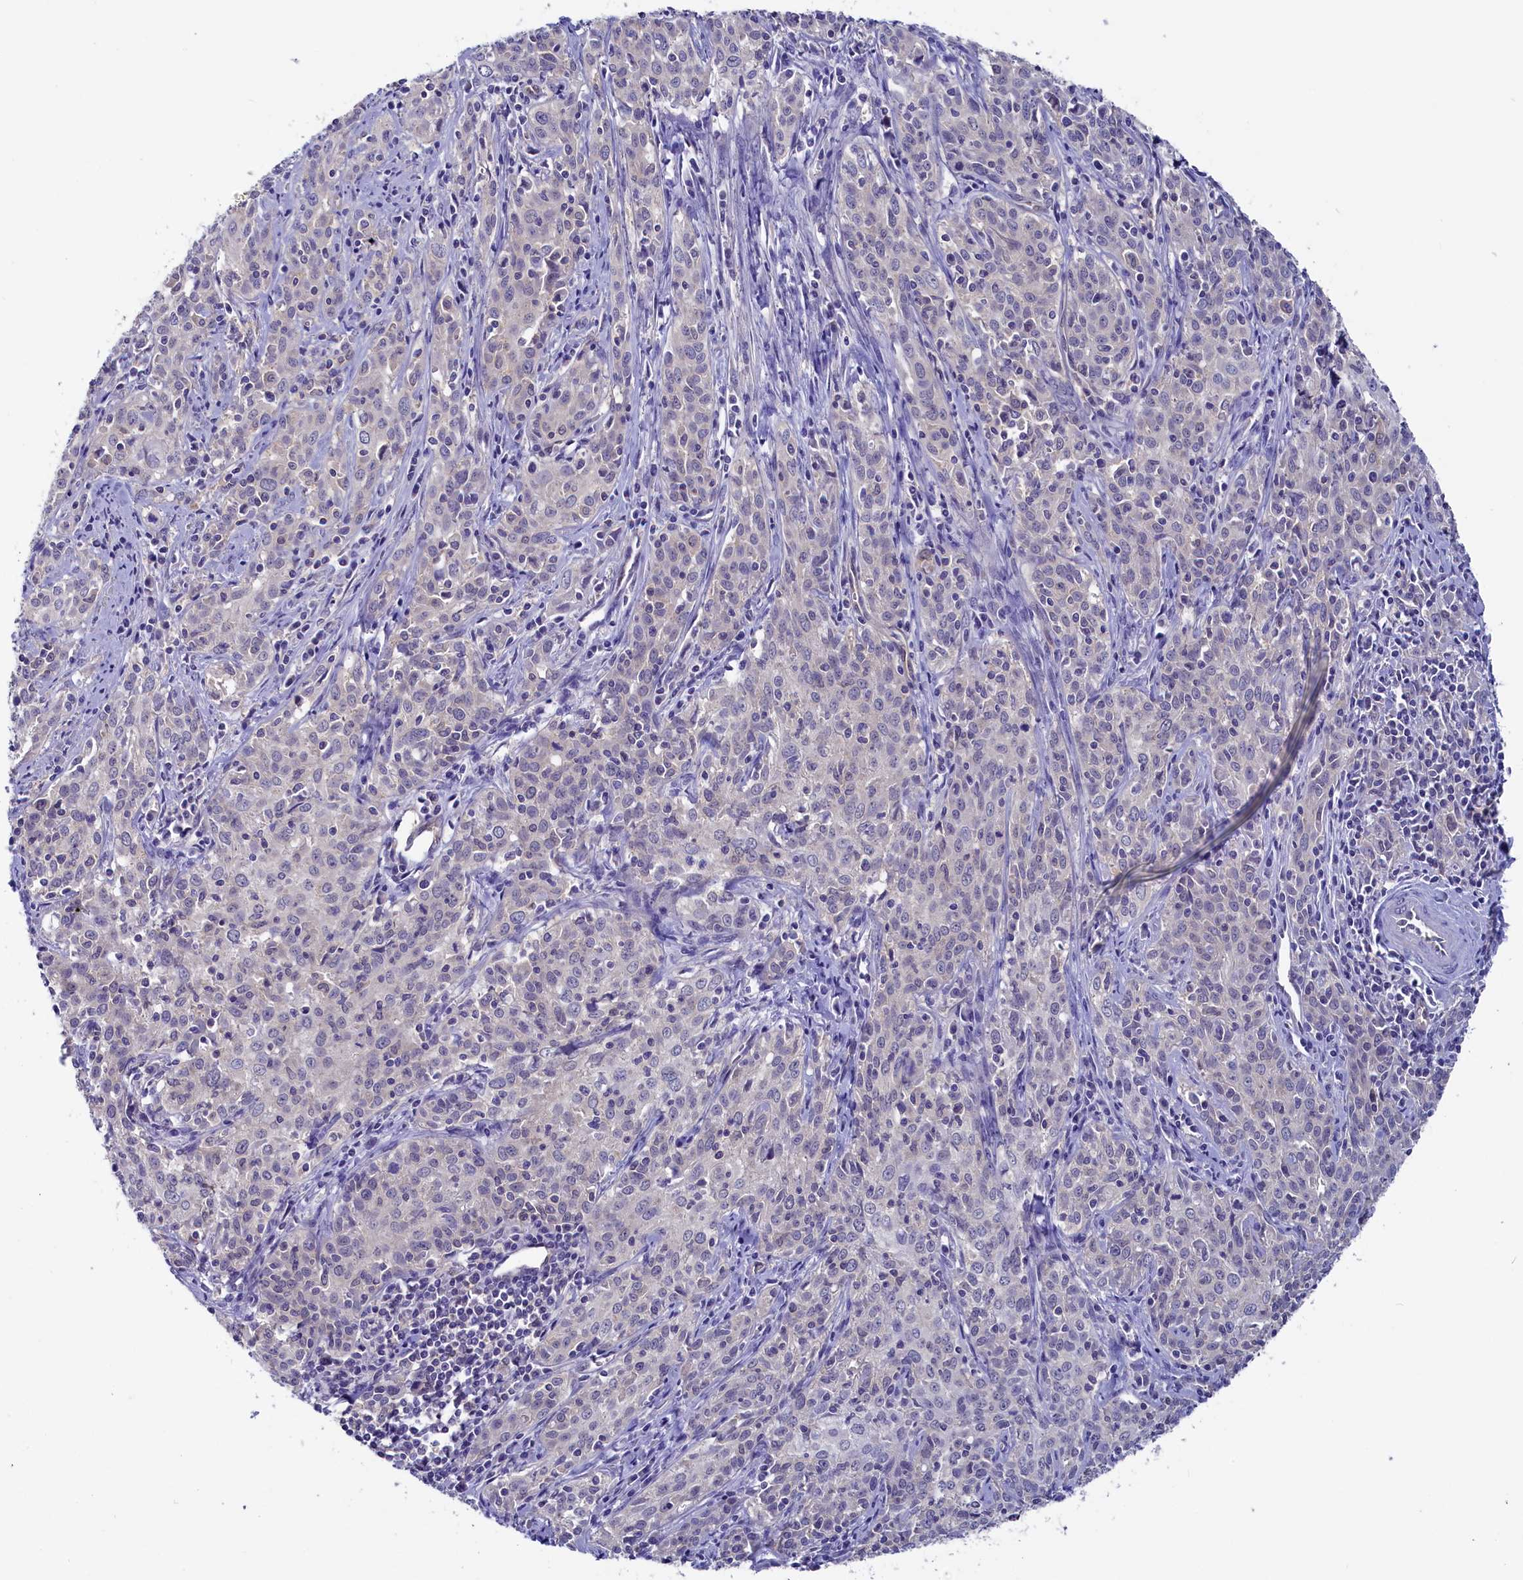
{"staining": {"intensity": "negative", "quantity": "none", "location": "none"}, "tissue": "cervical cancer", "cell_type": "Tumor cells", "image_type": "cancer", "snomed": [{"axis": "morphology", "description": "Squamous cell carcinoma, NOS"}, {"axis": "topography", "description": "Cervix"}], "caption": "Tumor cells show no significant expression in squamous cell carcinoma (cervical).", "gene": "CIAPIN1", "patient": {"sex": "female", "age": 57}}